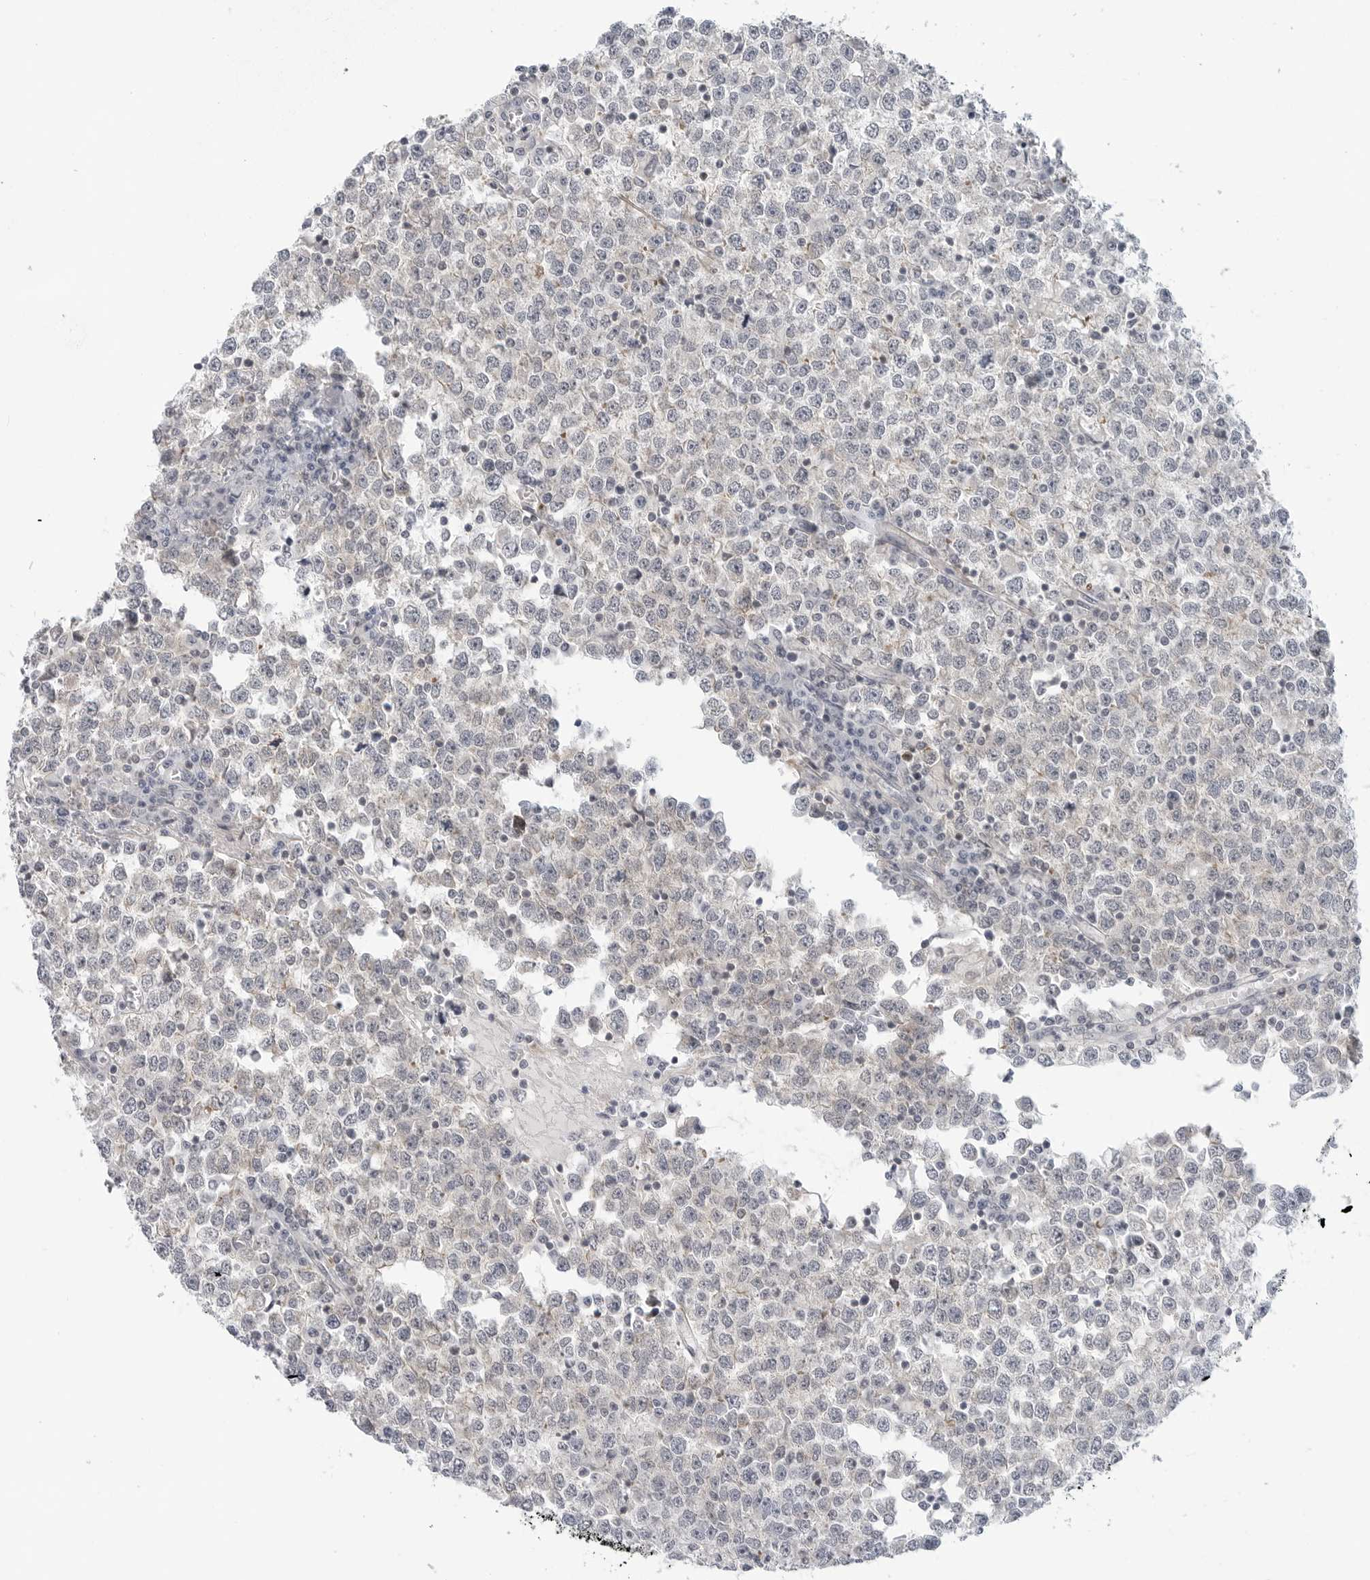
{"staining": {"intensity": "negative", "quantity": "none", "location": "none"}, "tissue": "testis cancer", "cell_type": "Tumor cells", "image_type": "cancer", "snomed": [{"axis": "morphology", "description": "Seminoma, NOS"}, {"axis": "topography", "description": "Testis"}], "caption": "Testis seminoma was stained to show a protein in brown. There is no significant staining in tumor cells. Nuclei are stained in blue.", "gene": "STXBP3", "patient": {"sex": "male", "age": 65}}